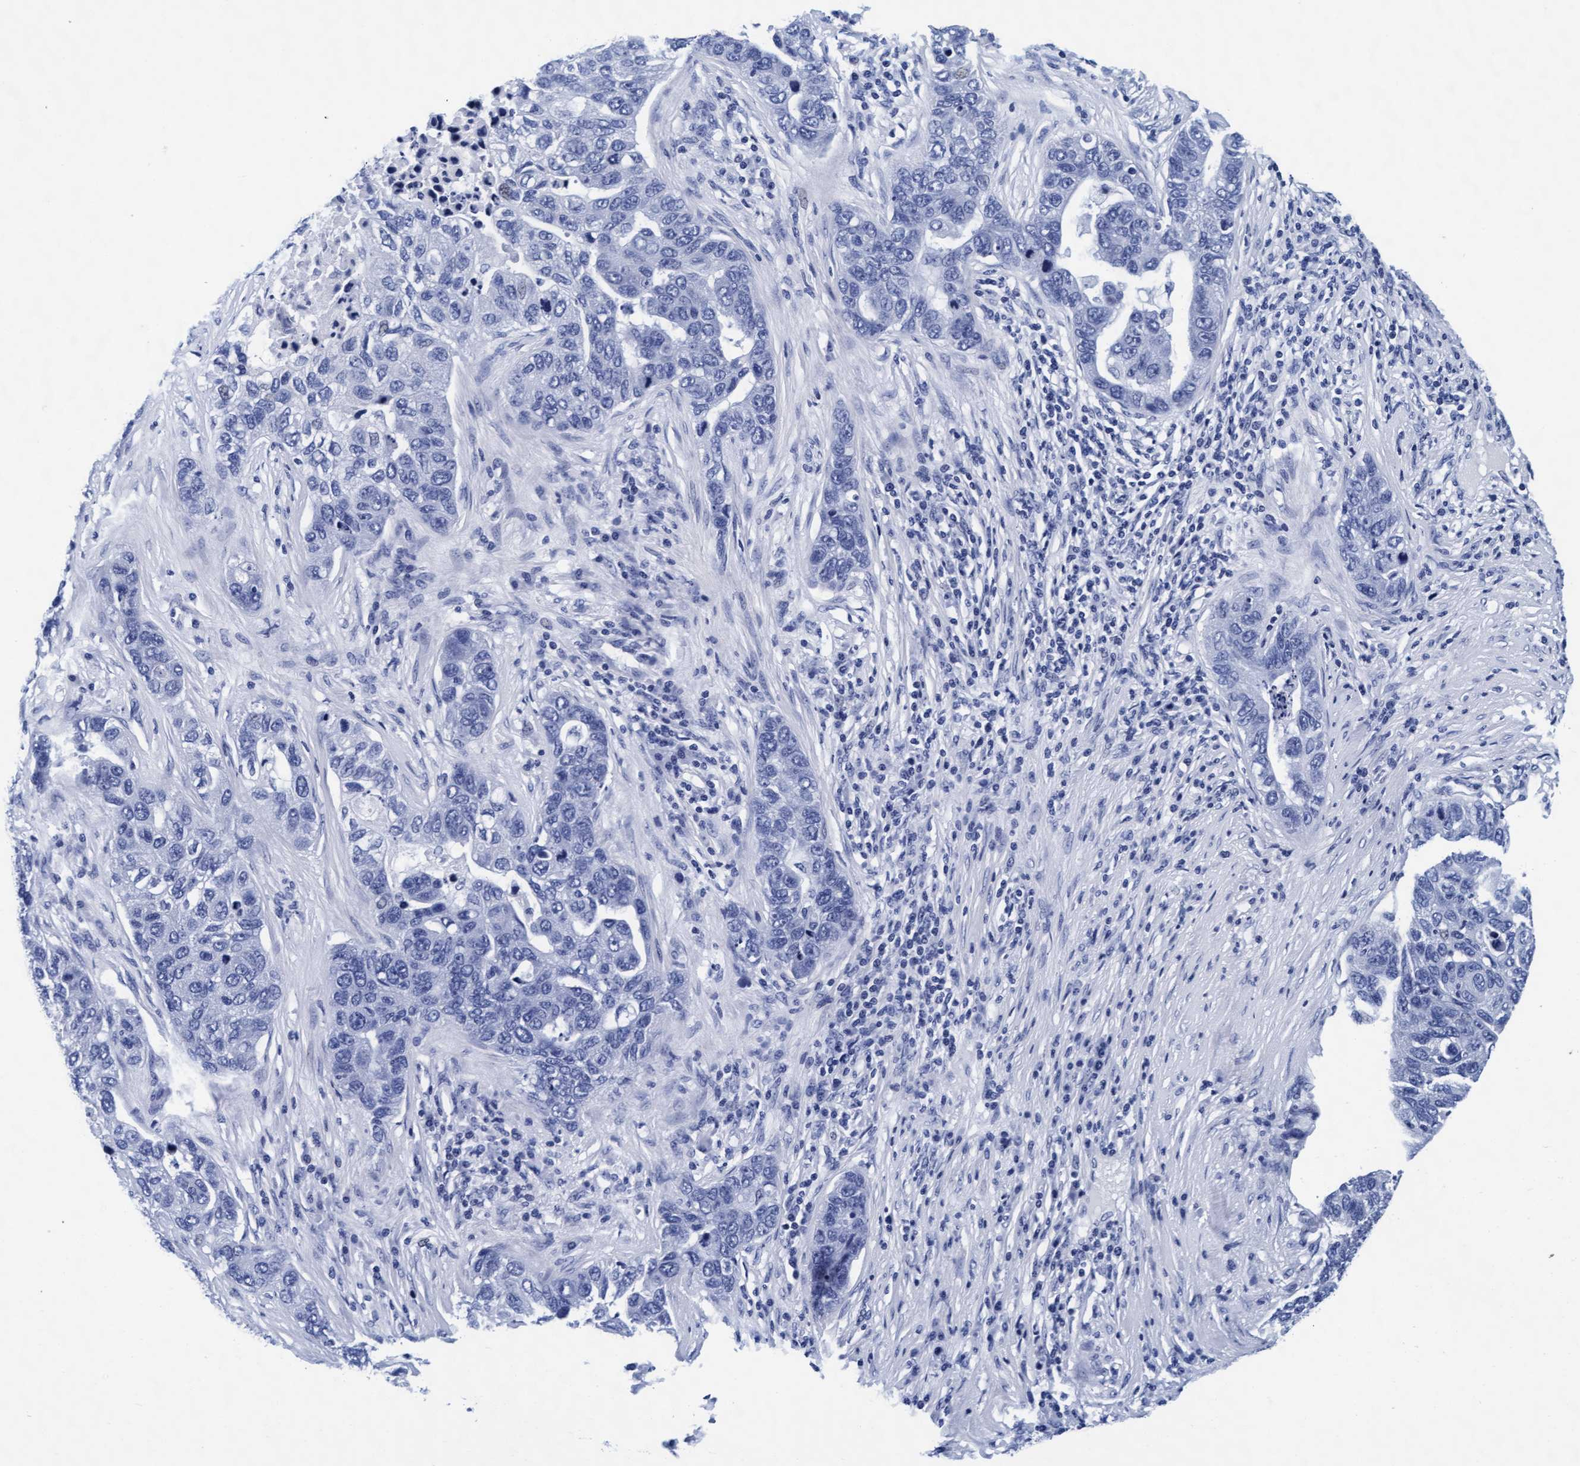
{"staining": {"intensity": "negative", "quantity": "none", "location": "none"}, "tissue": "pancreatic cancer", "cell_type": "Tumor cells", "image_type": "cancer", "snomed": [{"axis": "morphology", "description": "Adenocarcinoma, NOS"}, {"axis": "topography", "description": "Pancreas"}], "caption": "This histopathology image is of pancreatic adenocarcinoma stained with IHC to label a protein in brown with the nuclei are counter-stained blue. There is no positivity in tumor cells. (IHC, brightfield microscopy, high magnification).", "gene": "ARSG", "patient": {"sex": "female", "age": 61}}